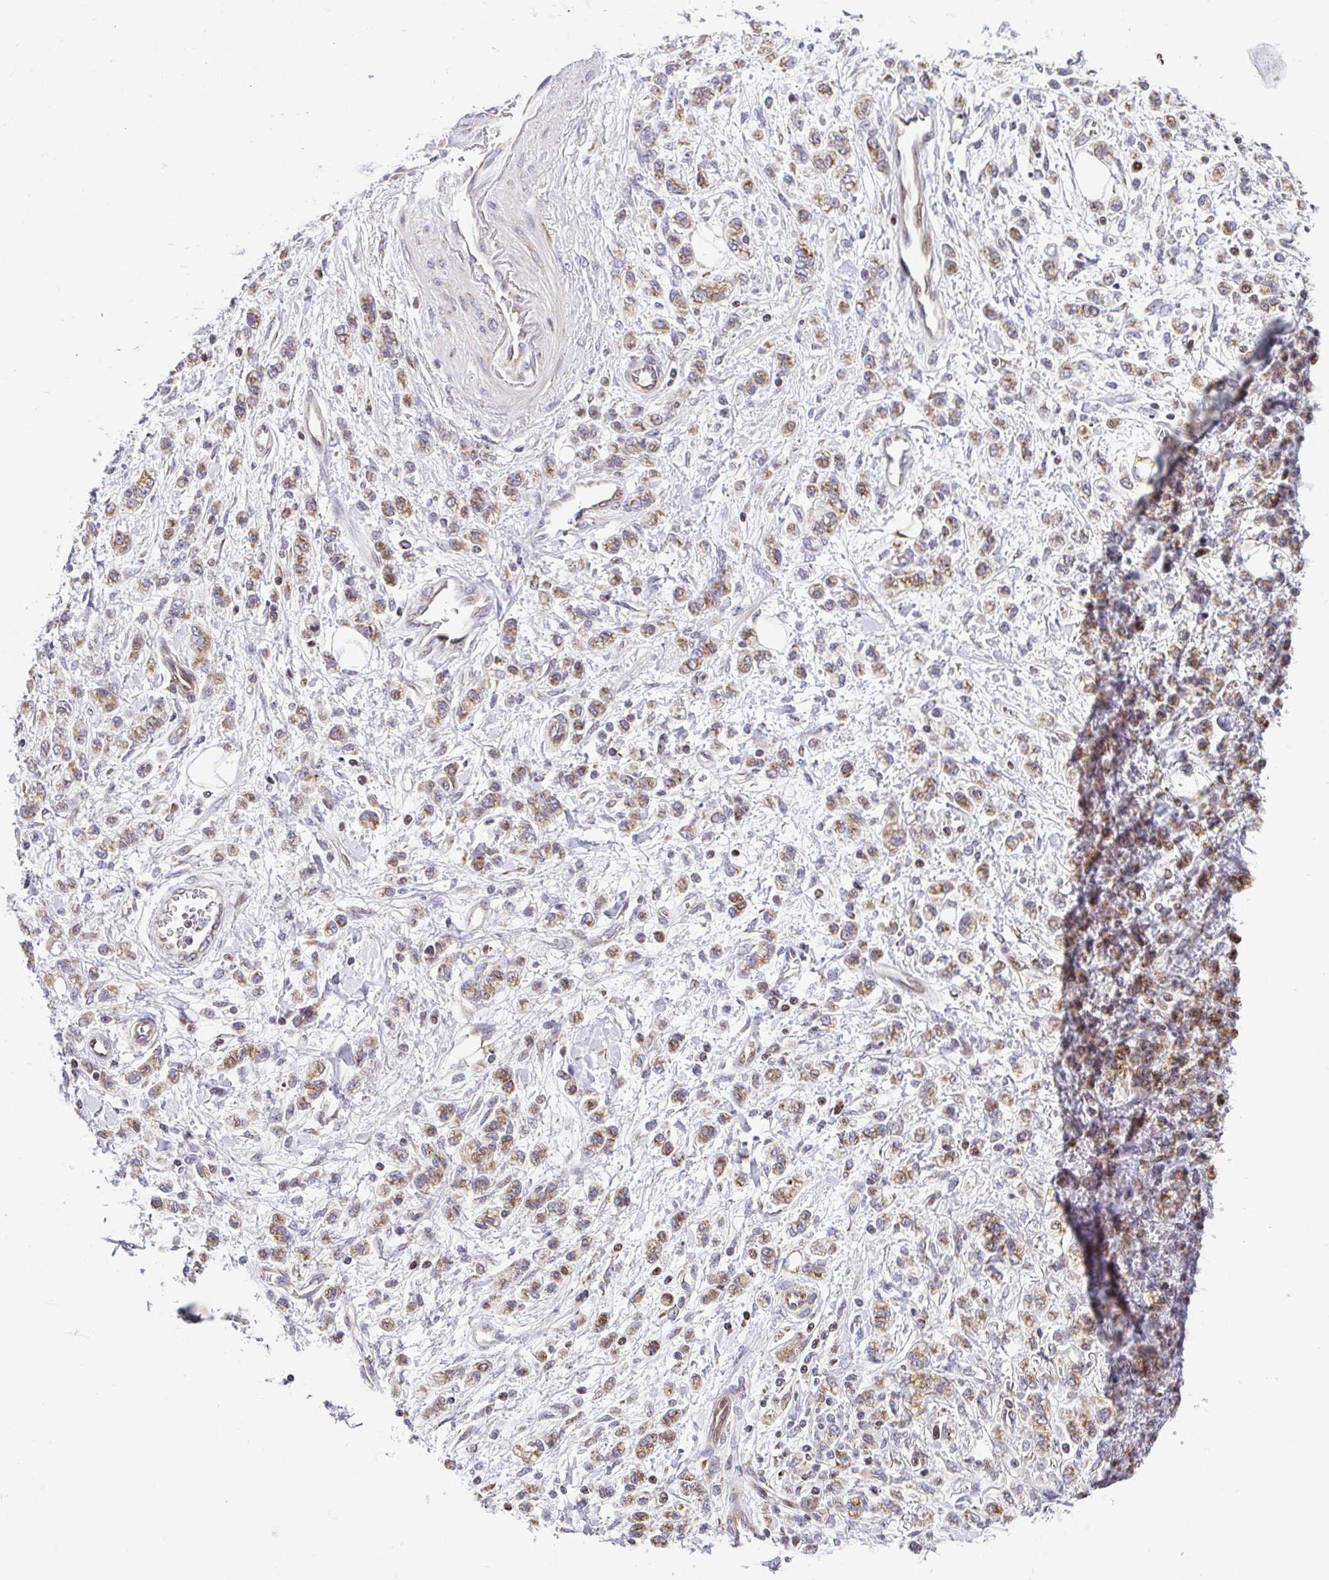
{"staining": {"intensity": "moderate", "quantity": ">75%", "location": "cytoplasmic/membranous"}, "tissue": "stomach cancer", "cell_type": "Tumor cells", "image_type": "cancer", "snomed": [{"axis": "morphology", "description": "Adenocarcinoma, NOS"}, {"axis": "topography", "description": "Stomach"}], "caption": "The immunohistochemical stain shows moderate cytoplasmic/membranous positivity in tumor cells of stomach cancer (adenocarcinoma) tissue.", "gene": "FIGNL1", "patient": {"sex": "male", "age": 77}}